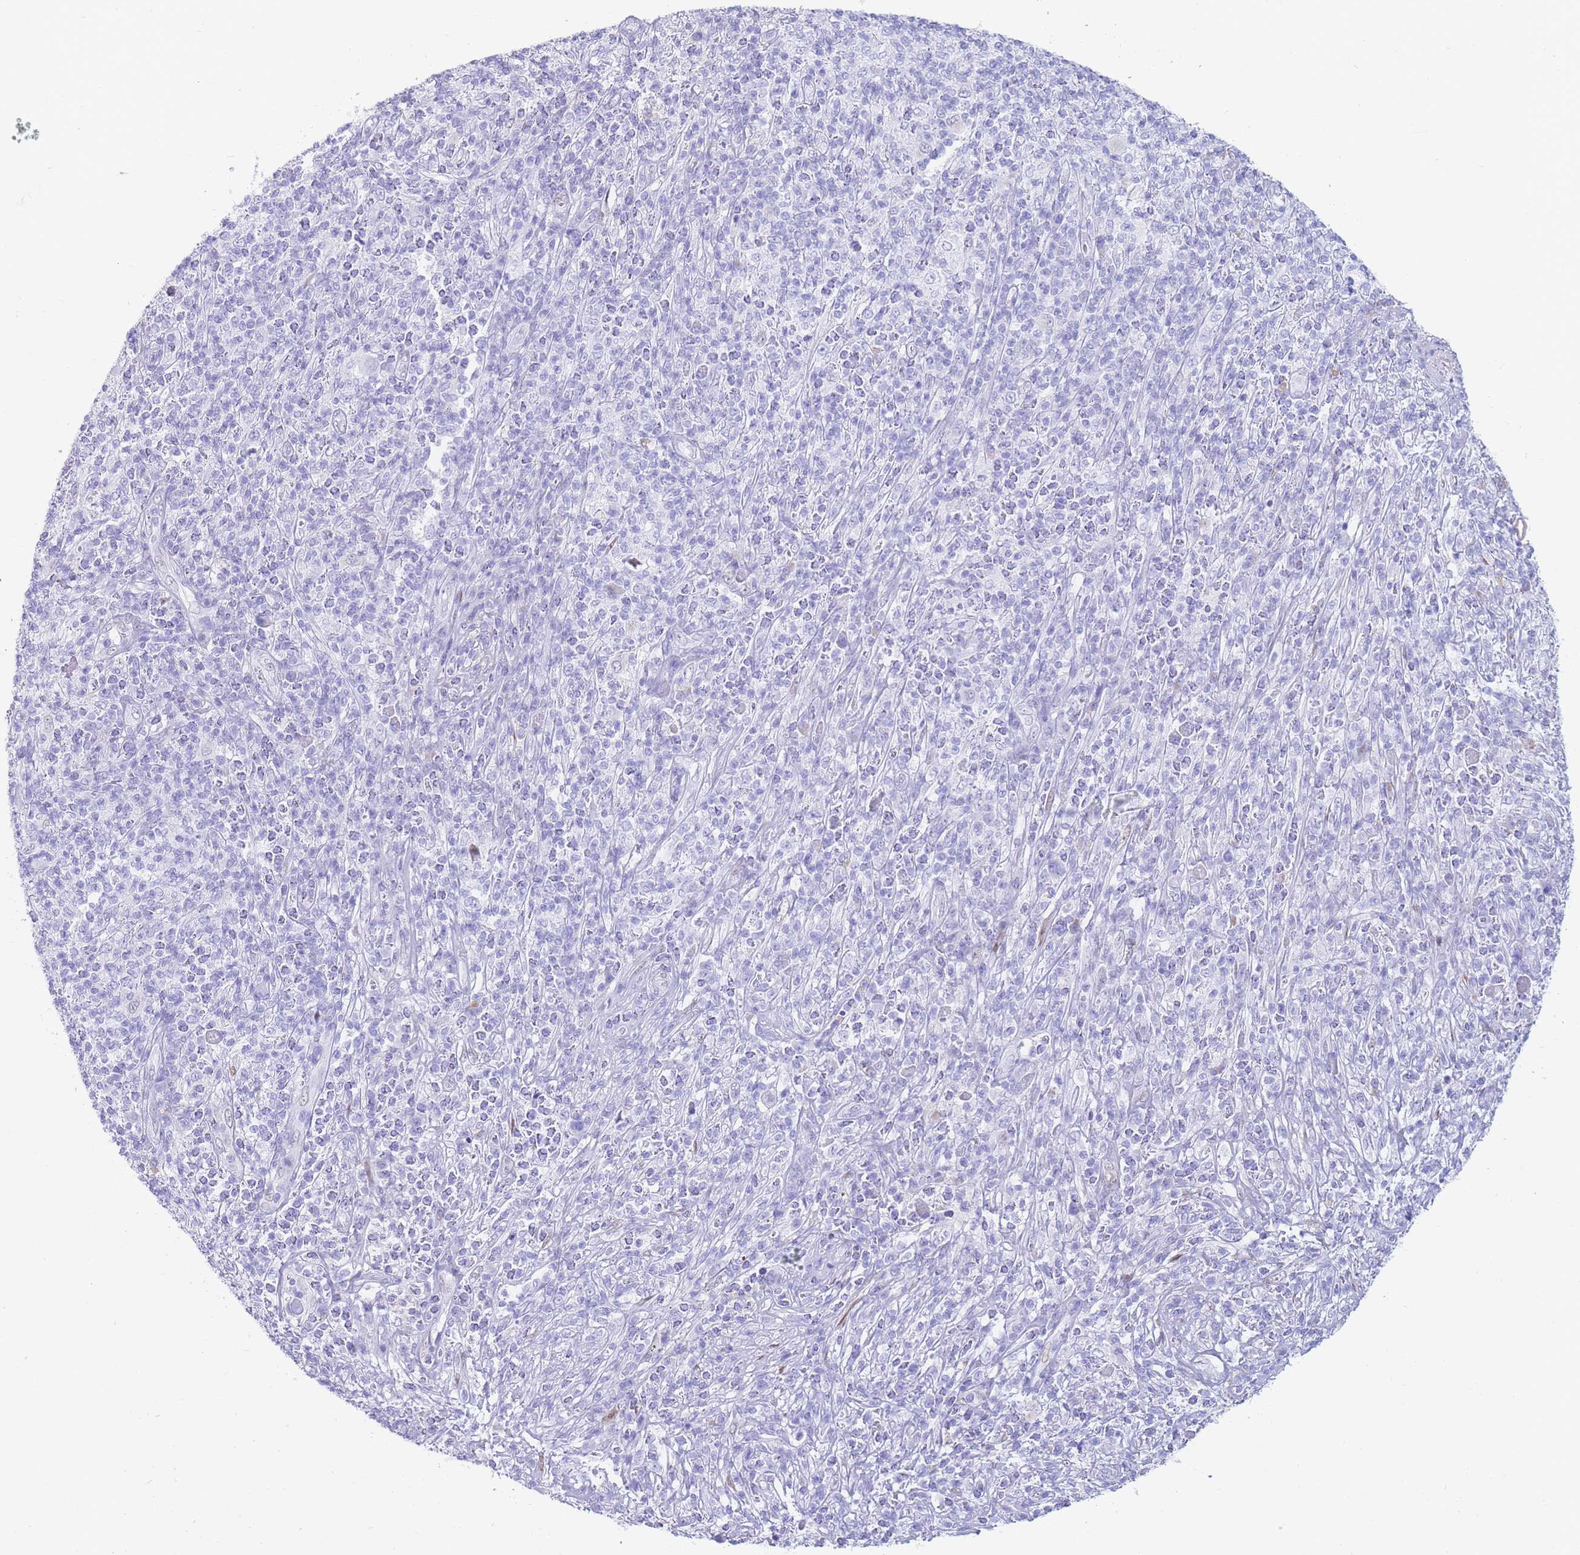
{"staining": {"intensity": "negative", "quantity": "none", "location": "none"}, "tissue": "melanoma", "cell_type": "Tumor cells", "image_type": "cancer", "snomed": [{"axis": "morphology", "description": "Malignant melanoma, NOS"}, {"axis": "topography", "description": "Skin"}], "caption": "Immunohistochemical staining of human malignant melanoma exhibits no significant positivity in tumor cells.", "gene": "PSMB5", "patient": {"sex": "male", "age": 66}}